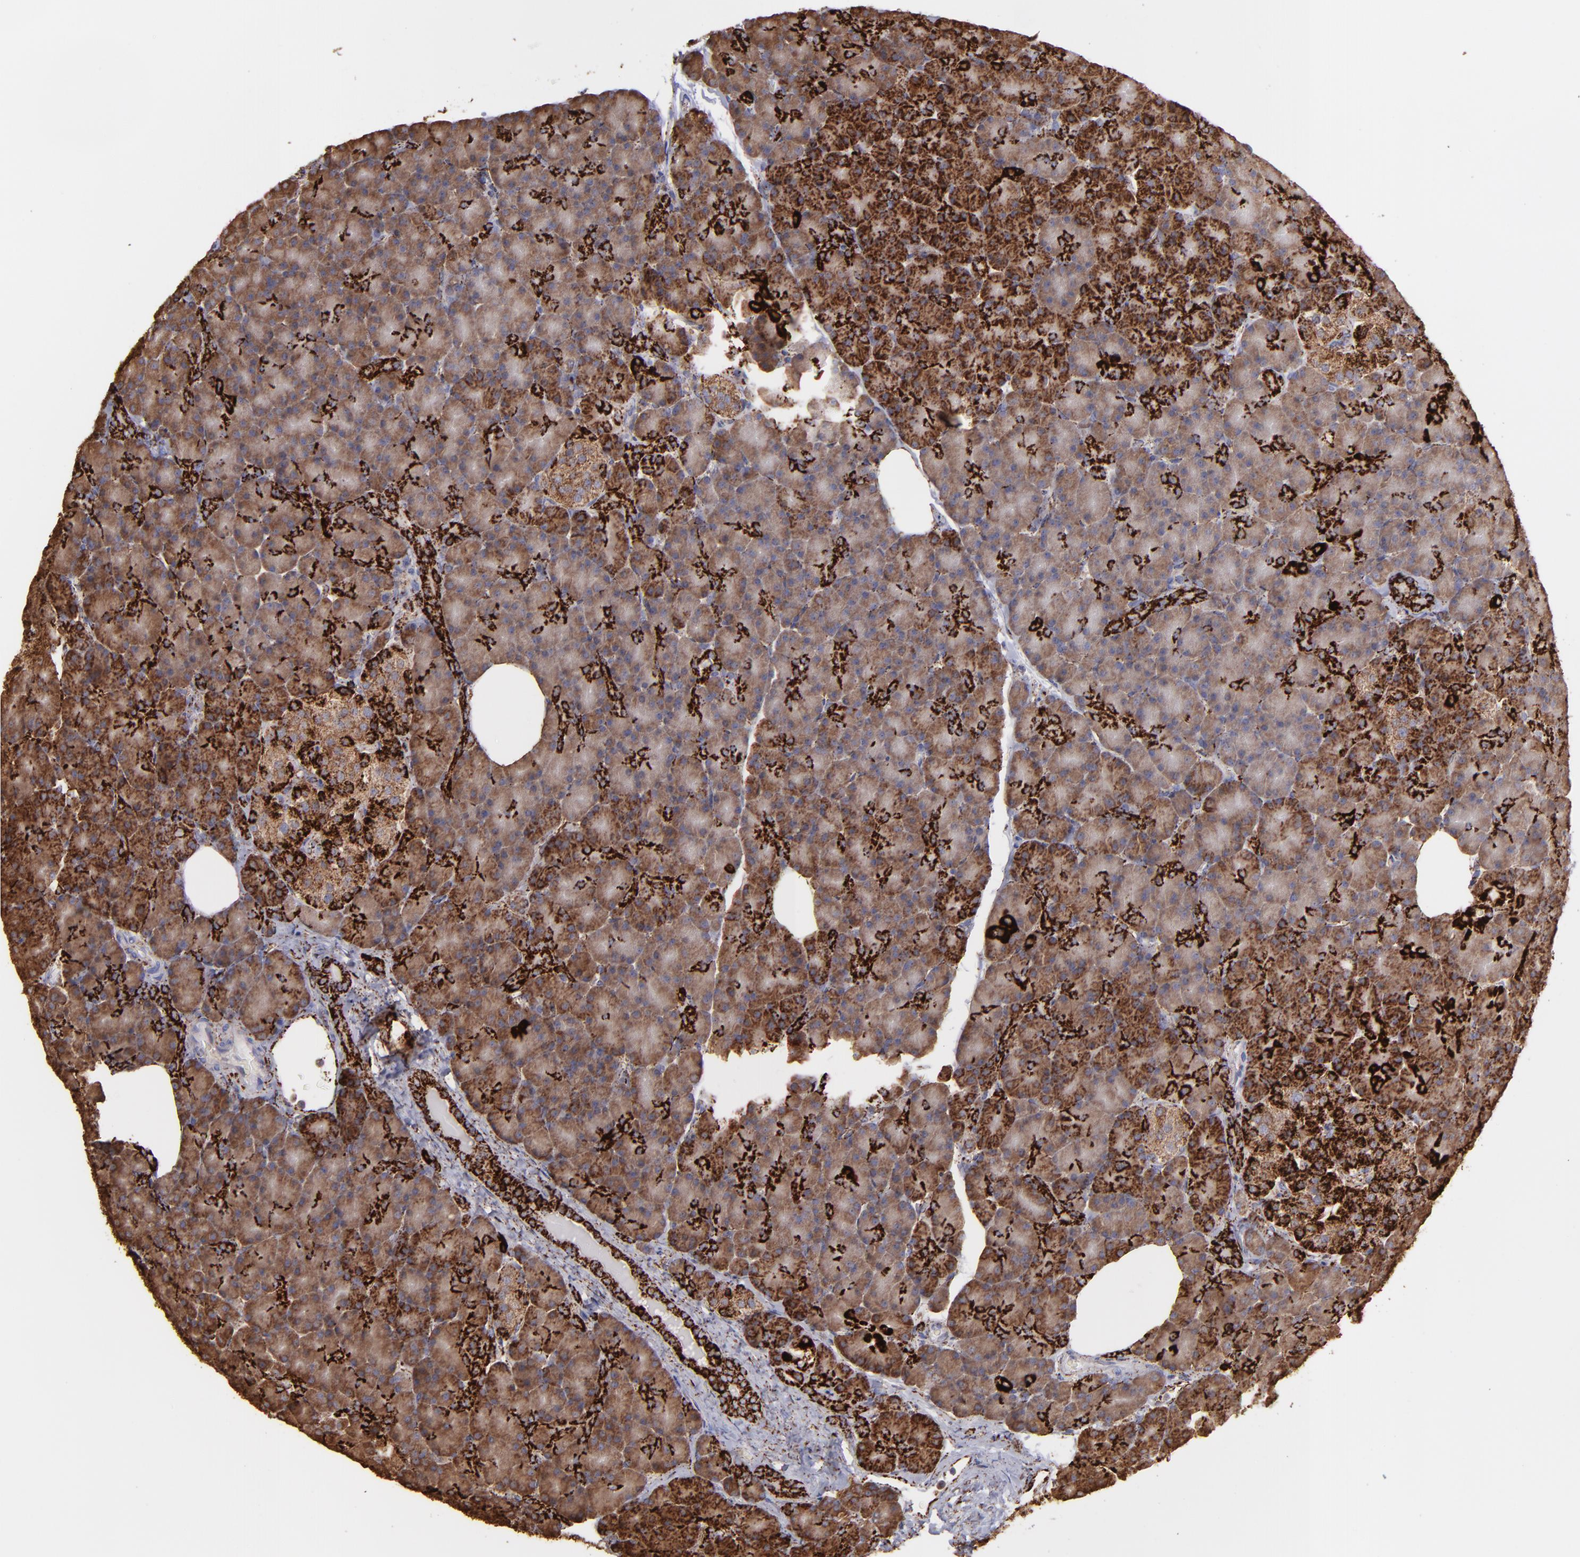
{"staining": {"intensity": "strong", "quantity": "<25%", "location": "cytoplasmic/membranous"}, "tissue": "pancreas", "cell_type": "Exocrine glandular cells", "image_type": "normal", "snomed": [{"axis": "morphology", "description": "Normal tissue, NOS"}, {"axis": "topography", "description": "Pancreas"}], "caption": "This is an image of immunohistochemistry (IHC) staining of benign pancreas, which shows strong positivity in the cytoplasmic/membranous of exocrine glandular cells.", "gene": "MAOB", "patient": {"sex": "female", "age": 43}}